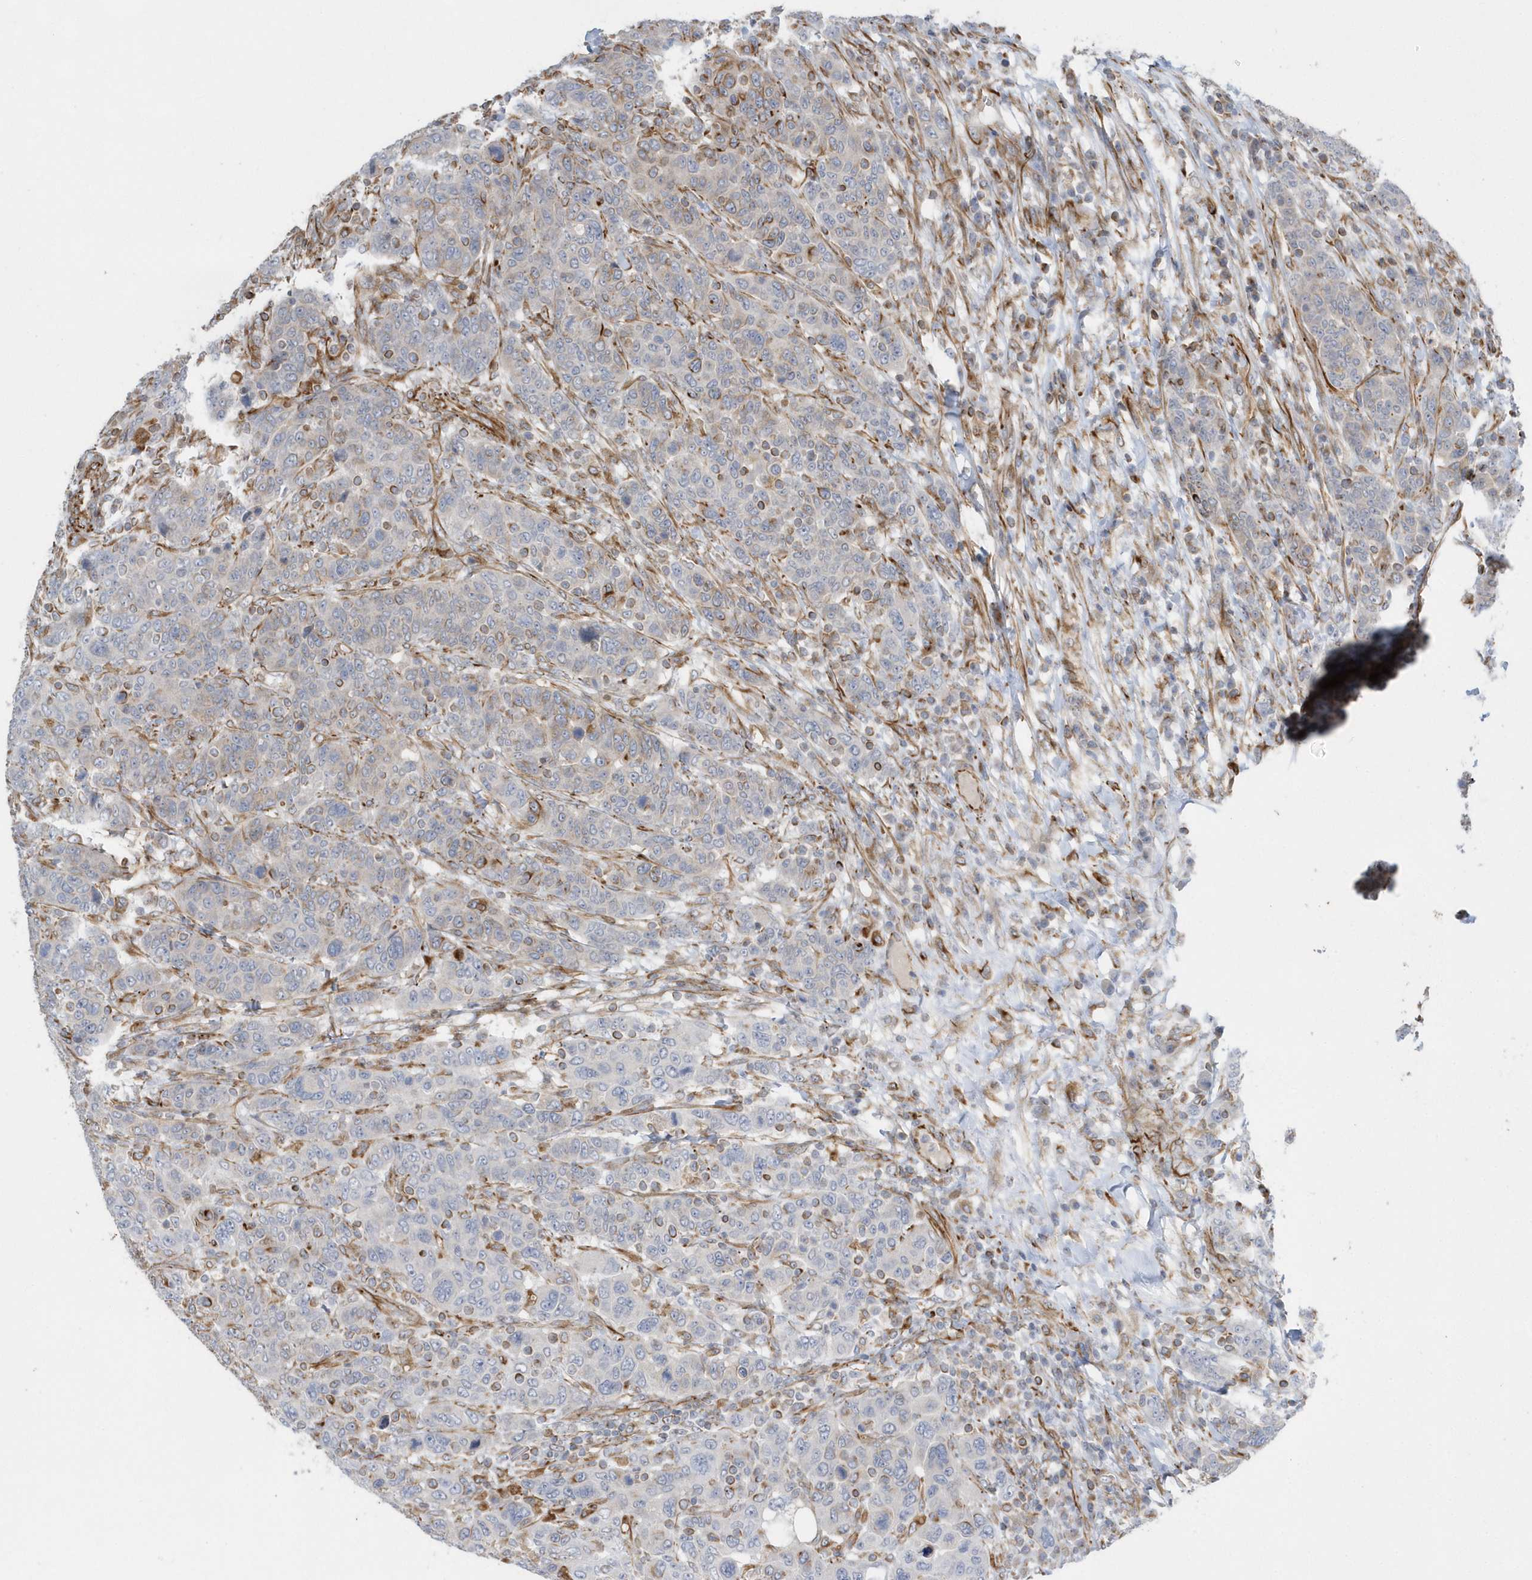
{"staining": {"intensity": "negative", "quantity": "none", "location": "none"}, "tissue": "breast cancer", "cell_type": "Tumor cells", "image_type": "cancer", "snomed": [{"axis": "morphology", "description": "Duct carcinoma"}, {"axis": "topography", "description": "Breast"}], "caption": "The histopathology image reveals no staining of tumor cells in intraductal carcinoma (breast).", "gene": "RAB17", "patient": {"sex": "female", "age": 37}}